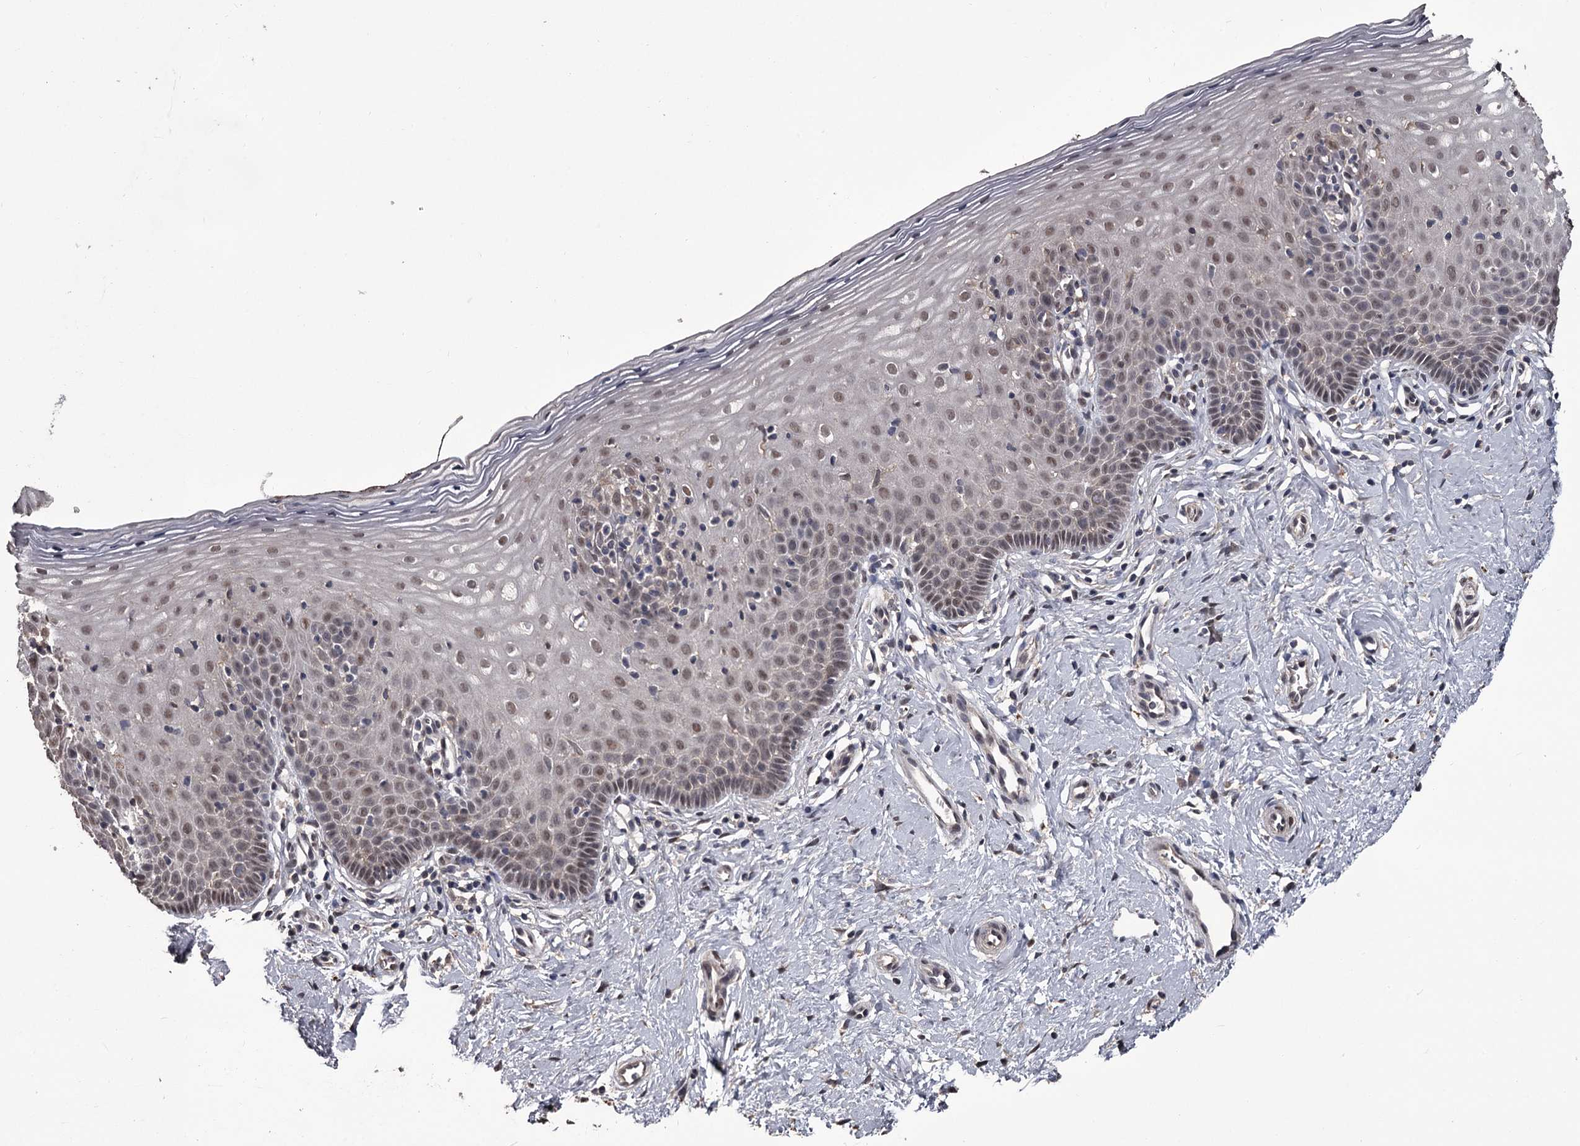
{"staining": {"intensity": "weak", "quantity": ">75%", "location": "nuclear"}, "tissue": "cervix", "cell_type": "Glandular cells", "image_type": "normal", "snomed": [{"axis": "morphology", "description": "Normal tissue, NOS"}, {"axis": "topography", "description": "Cervix"}], "caption": "Human cervix stained with a brown dye displays weak nuclear positive staining in approximately >75% of glandular cells.", "gene": "PRPF40B", "patient": {"sex": "female", "age": 36}}